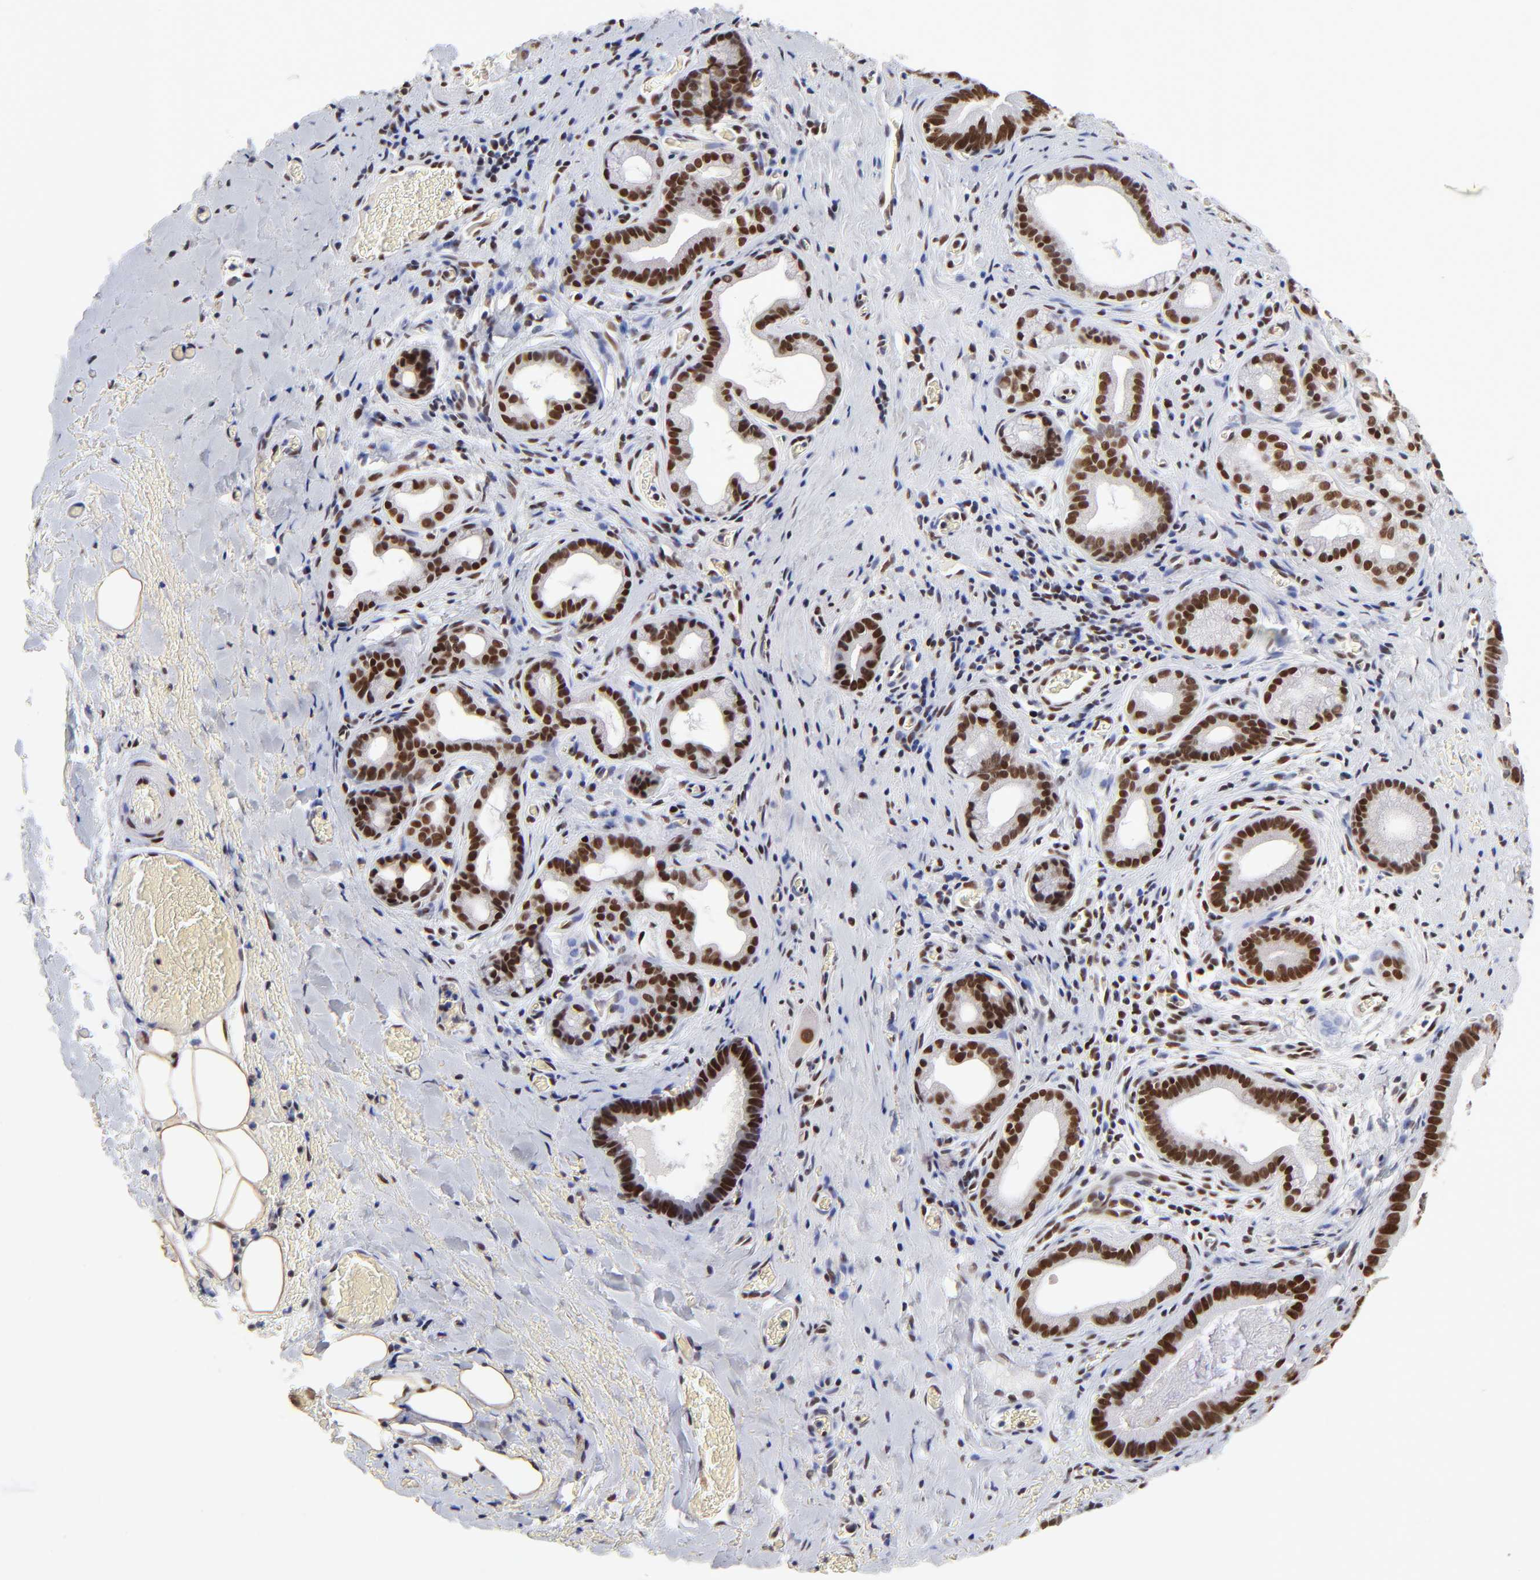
{"staining": {"intensity": "strong", "quantity": ">75%", "location": "nuclear"}, "tissue": "liver cancer", "cell_type": "Tumor cells", "image_type": "cancer", "snomed": [{"axis": "morphology", "description": "Cholangiocarcinoma"}, {"axis": "topography", "description": "Liver"}], "caption": "Tumor cells exhibit high levels of strong nuclear staining in approximately >75% of cells in liver cholangiocarcinoma.", "gene": "ZMYM3", "patient": {"sex": "female", "age": 55}}